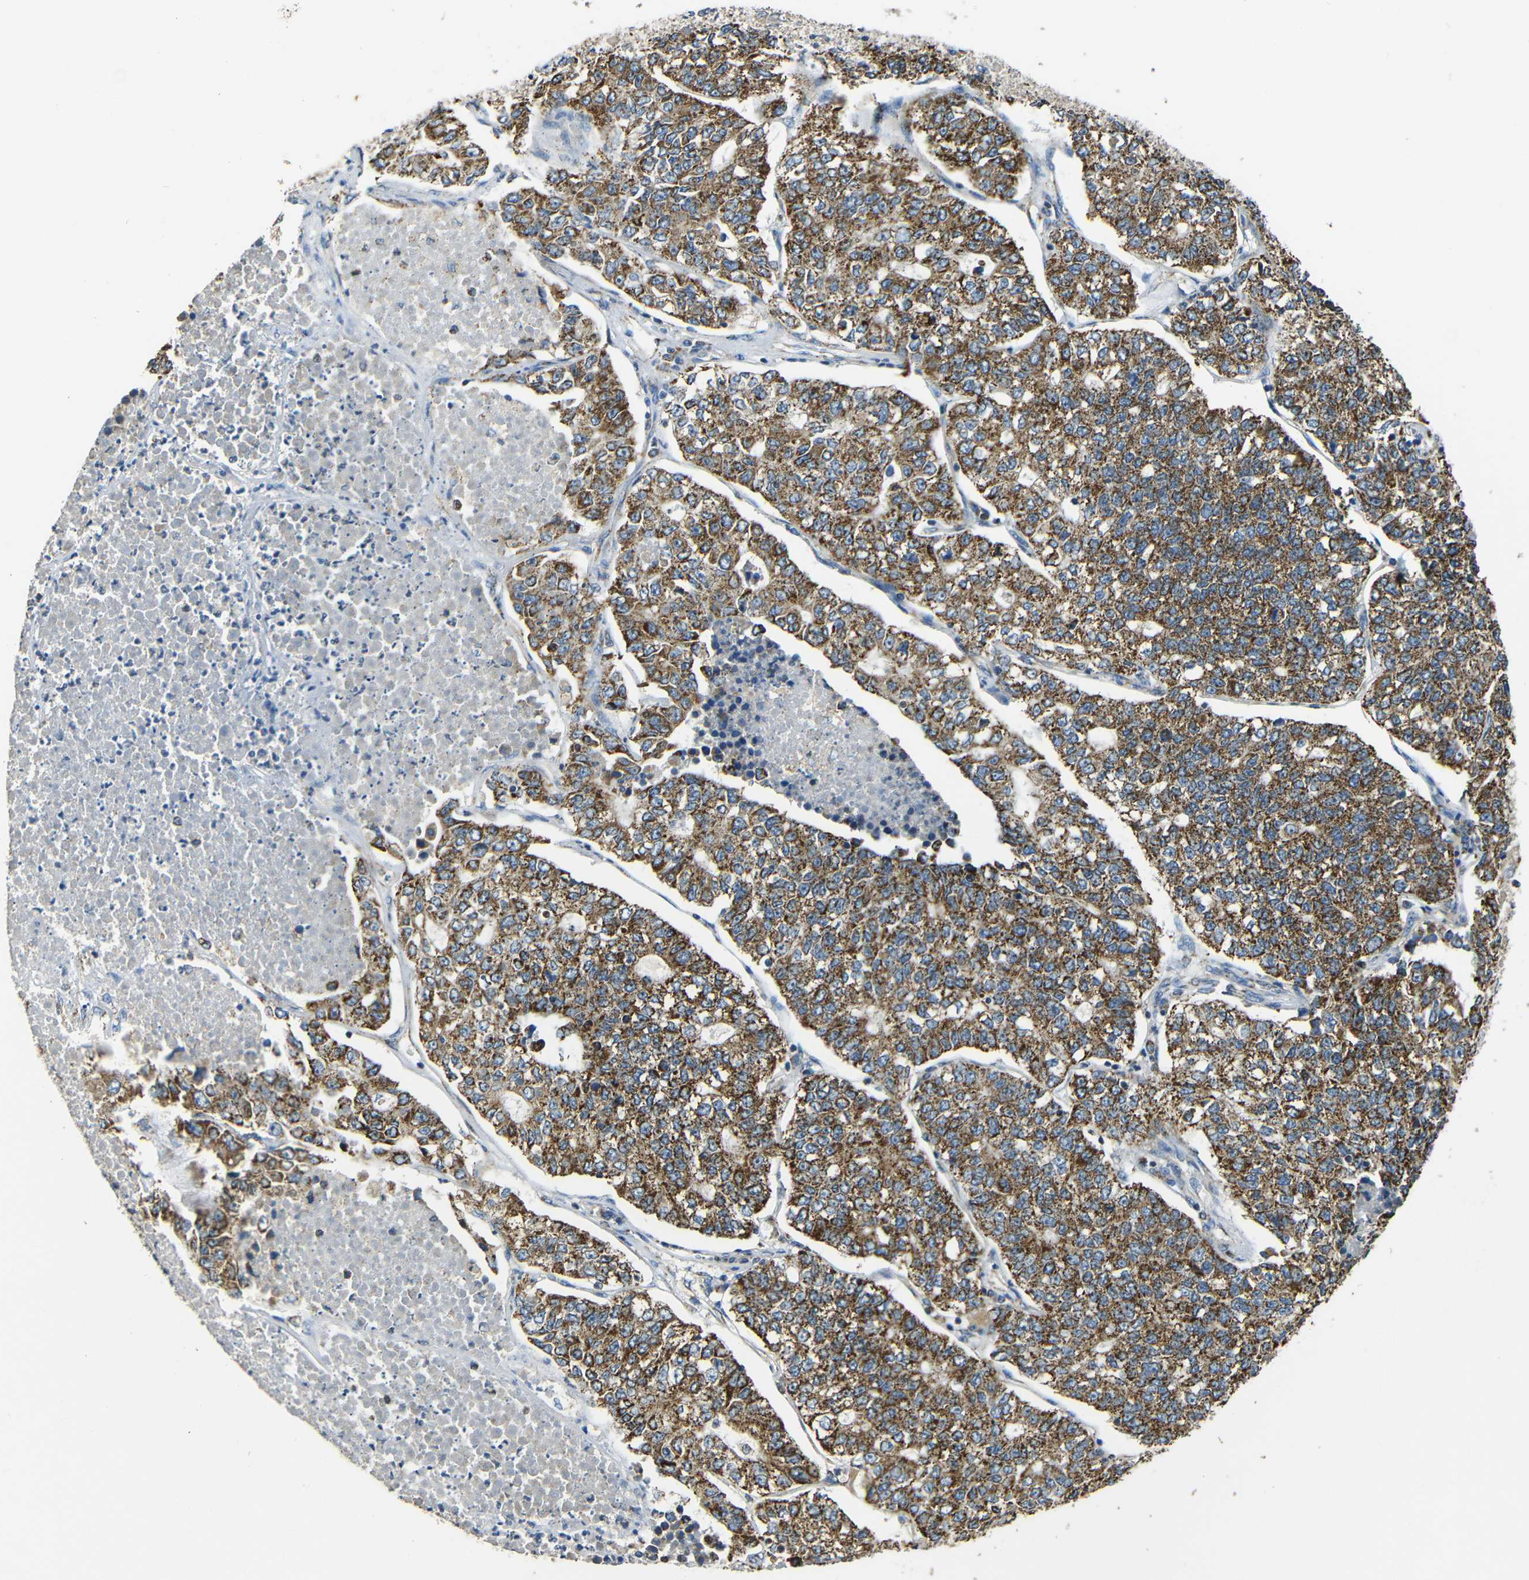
{"staining": {"intensity": "strong", "quantity": ">75%", "location": "cytoplasmic/membranous"}, "tissue": "lung cancer", "cell_type": "Tumor cells", "image_type": "cancer", "snomed": [{"axis": "morphology", "description": "Adenocarcinoma, NOS"}, {"axis": "topography", "description": "Lung"}], "caption": "Brown immunohistochemical staining in lung adenocarcinoma shows strong cytoplasmic/membranous expression in approximately >75% of tumor cells.", "gene": "NR3C2", "patient": {"sex": "male", "age": 49}}